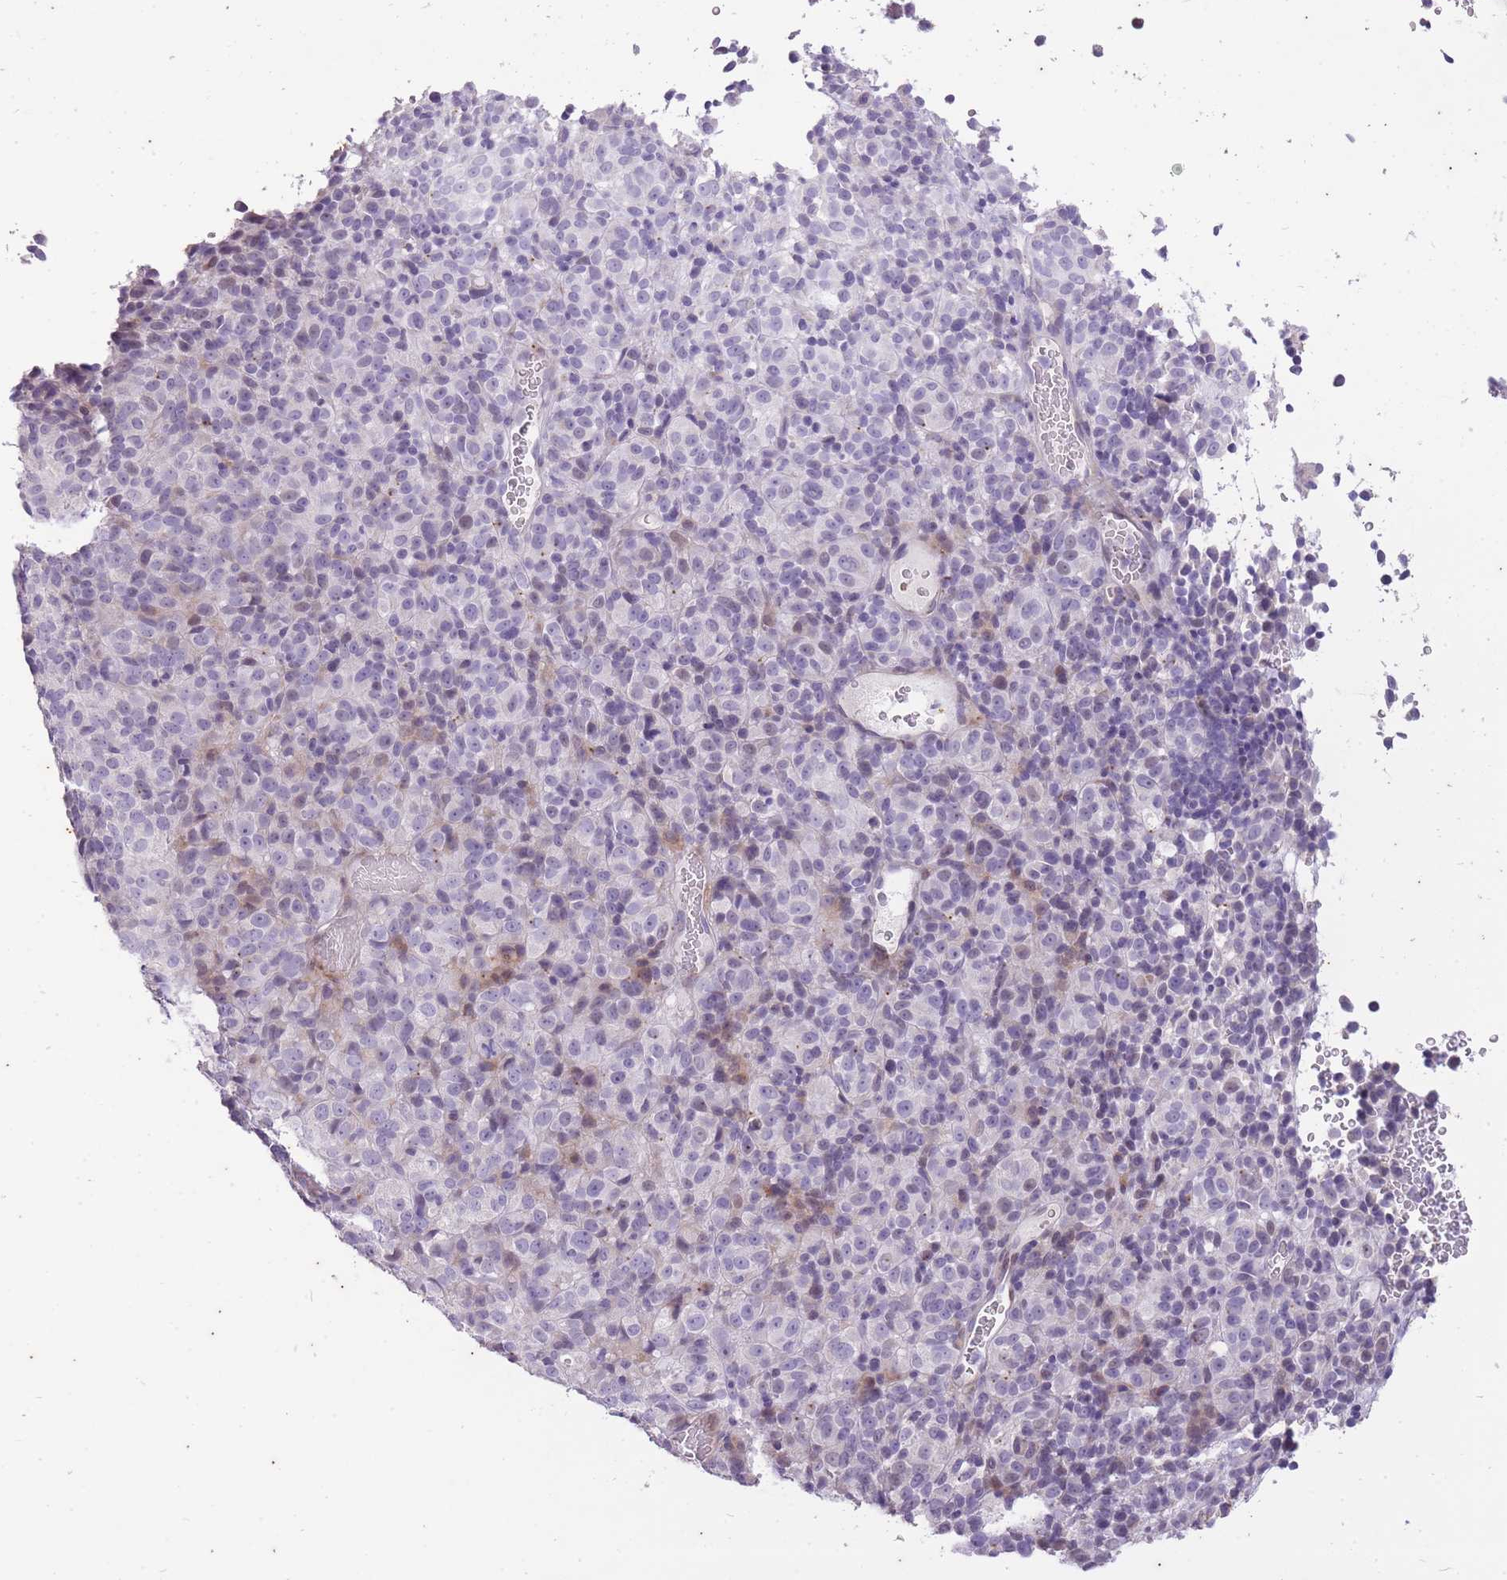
{"staining": {"intensity": "weak", "quantity": "<25%", "location": "cytoplasmic/membranous,nuclear"}, "tissue": "melanoma", "cell_type": "Tumor cells", "image_type": "cancer", "snomed": [{"axis": "morphology", "description": "Malignant melanoma, Metastatic site"}, {"axis": "topography", "description": "Brain"}], "caption": "Immunohistochemistry histopathology image of human malignant melanoma (metastatic site) stained for a protein (brown), which exhibits no positivity in tumor cells.", "gene": "CNTNAP3", "patient": {"sex": "female", "age": 56}}